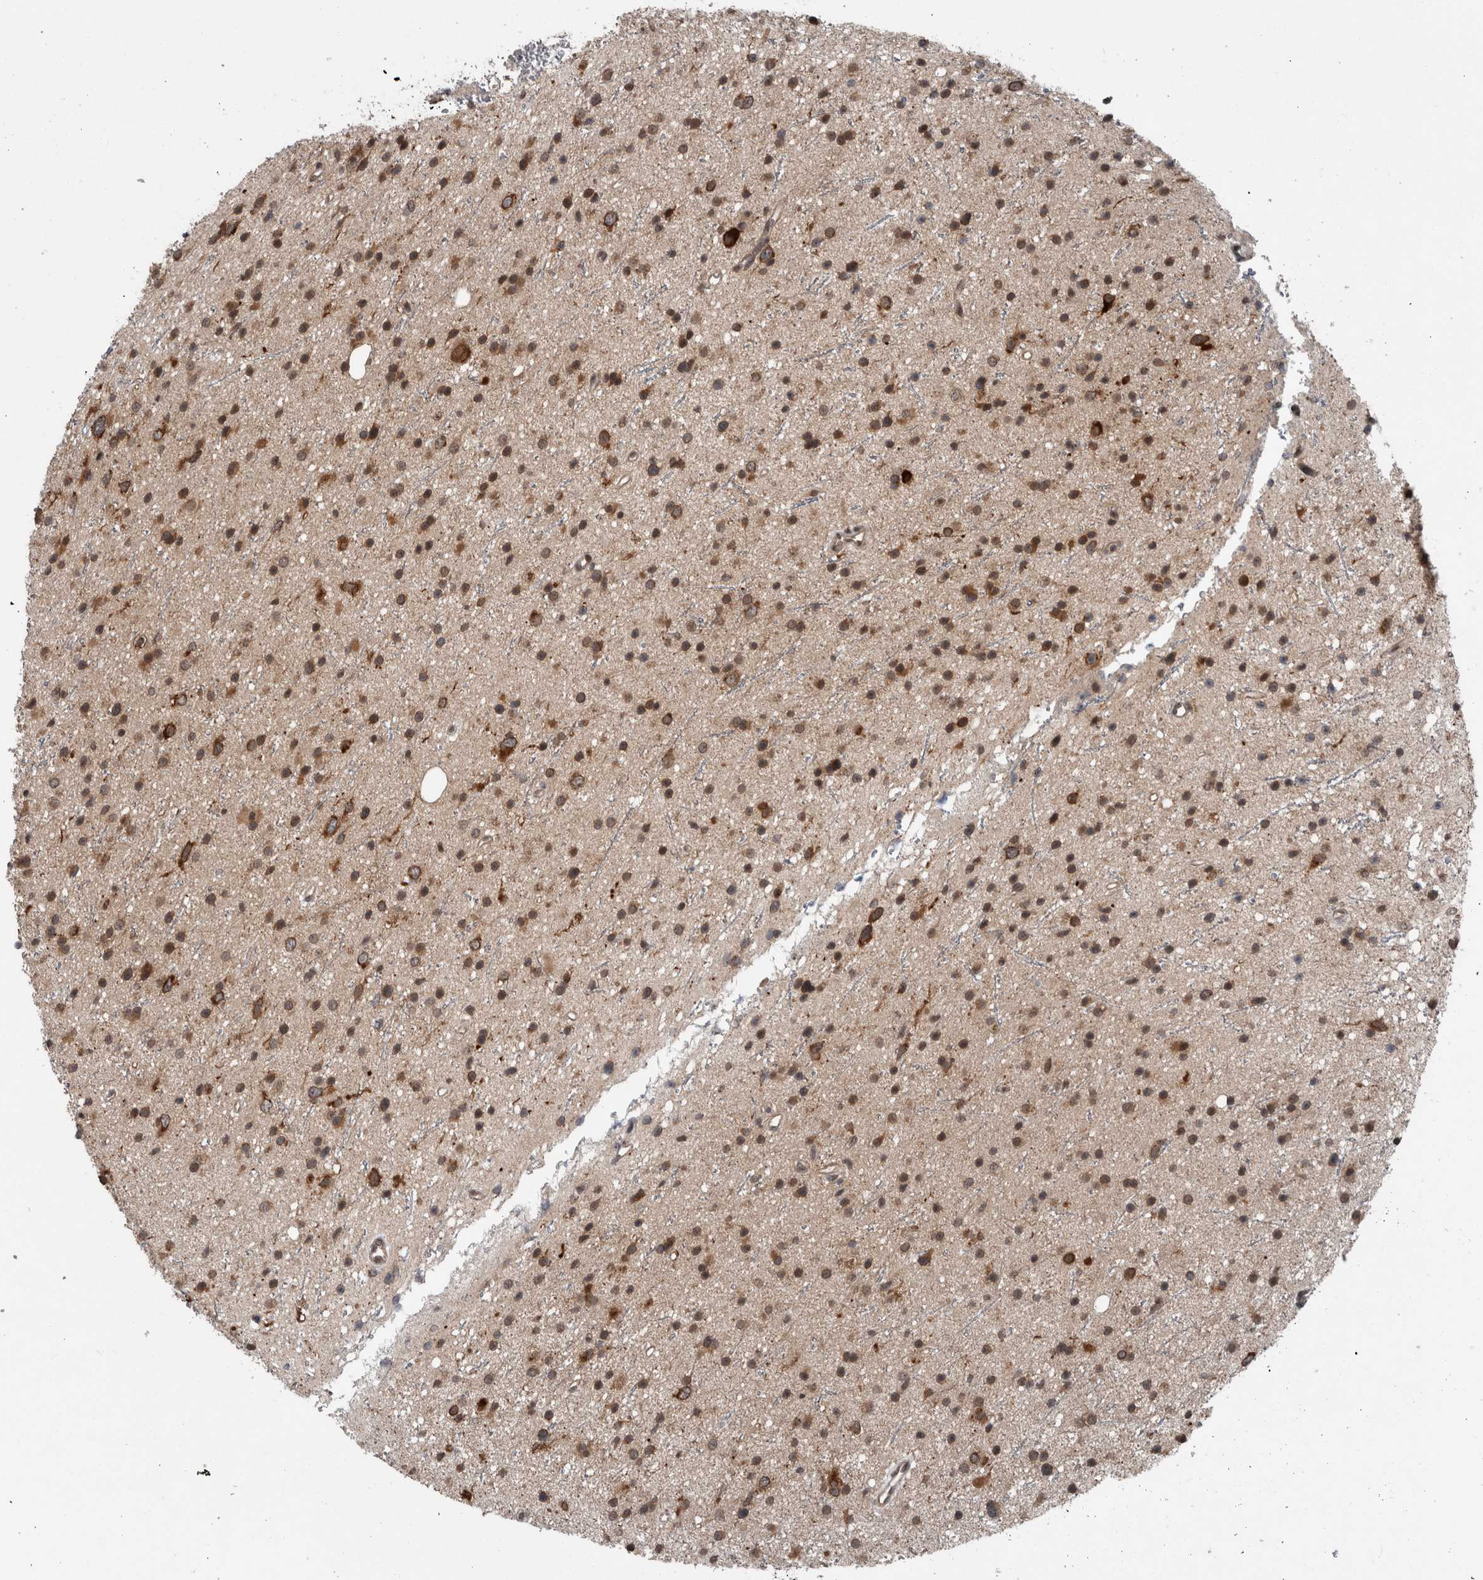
{"staining": {"intensity": "moderate", "quantity": ">75%", "location": "cytoplasmic/membranous,nuclear"}, "tissue": "glioma", "cell_type": "Tumor cells", "image_type": "cancer", "snomed": [{"axis": "morphology", "description": "Glioma, malignant, Low grade"}, {"axis": "topography", "description": "Cerebral cortex"}], "caption": "Tumor cells demonstrate medium levels of moderate cytoplasmic/membranous and nuclear expression in approximately >75% of cells in low-grade glioma (malignant).", "gene": "ENY2", "patient": {"sex": "female", "age": 39}}